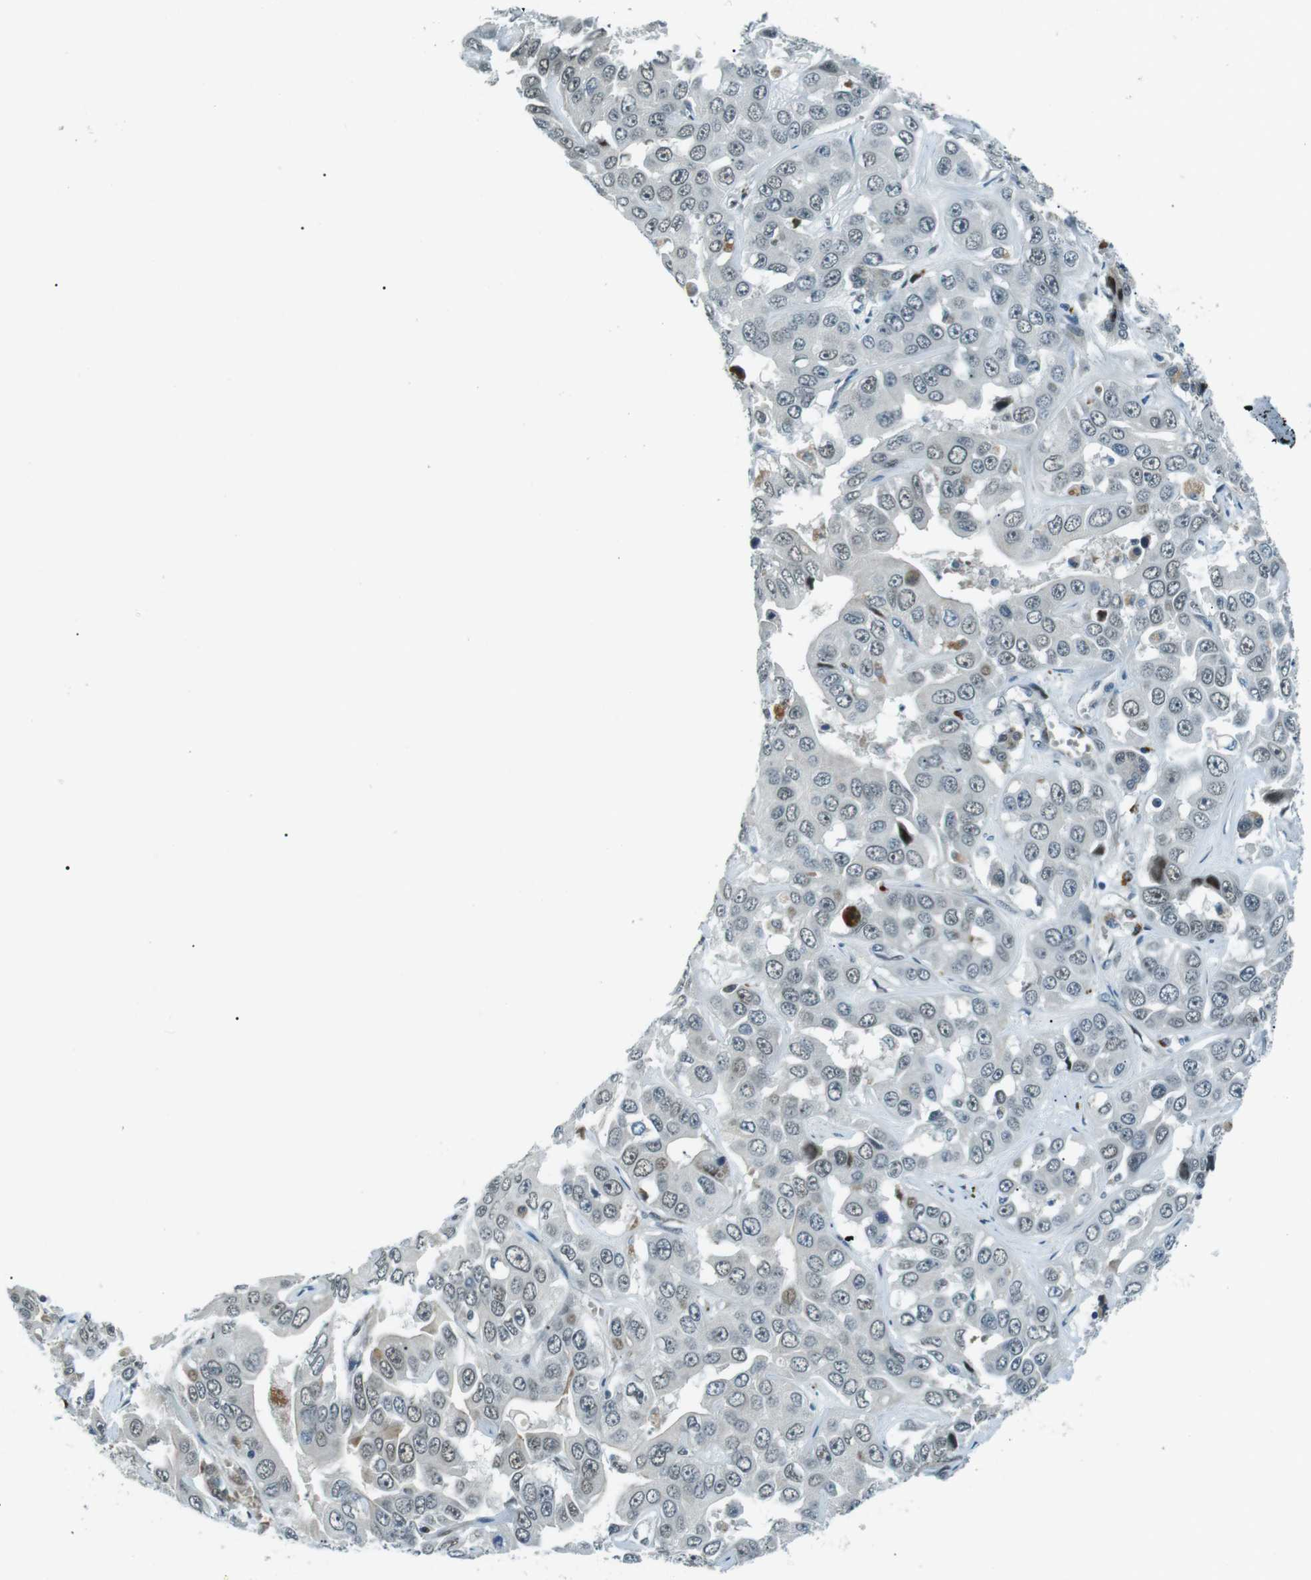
{"staining": {"intensity": "strong", "quantity": "<25%", "location": "nuclear"}, "tissue": "liver cancer", "cell_type": "Tumor cells", "image_type": "cancer", "snomed": [{"axis": "morphology", "description": "Cholangiocarcinoma"}, {"axis": "topography", "description": "Liver"}], "caption": "High-magnification brightfield microscopy of liver cancer stained with DAB (3,3'-diaminobenzidine) (brown) and counterstained with hematoxylin (blue). tumor cells exhibit strong nuclear positivity is seen in about<25% of cells. The protein of interest is stained brown, and the nuclei are stained in blue (DAB (3,3'-diaminobenzidine) IHC with brightfield microscopy, high magnification).", "gene": "PJA1", "patient": {"sex": "female", "age": 52}}